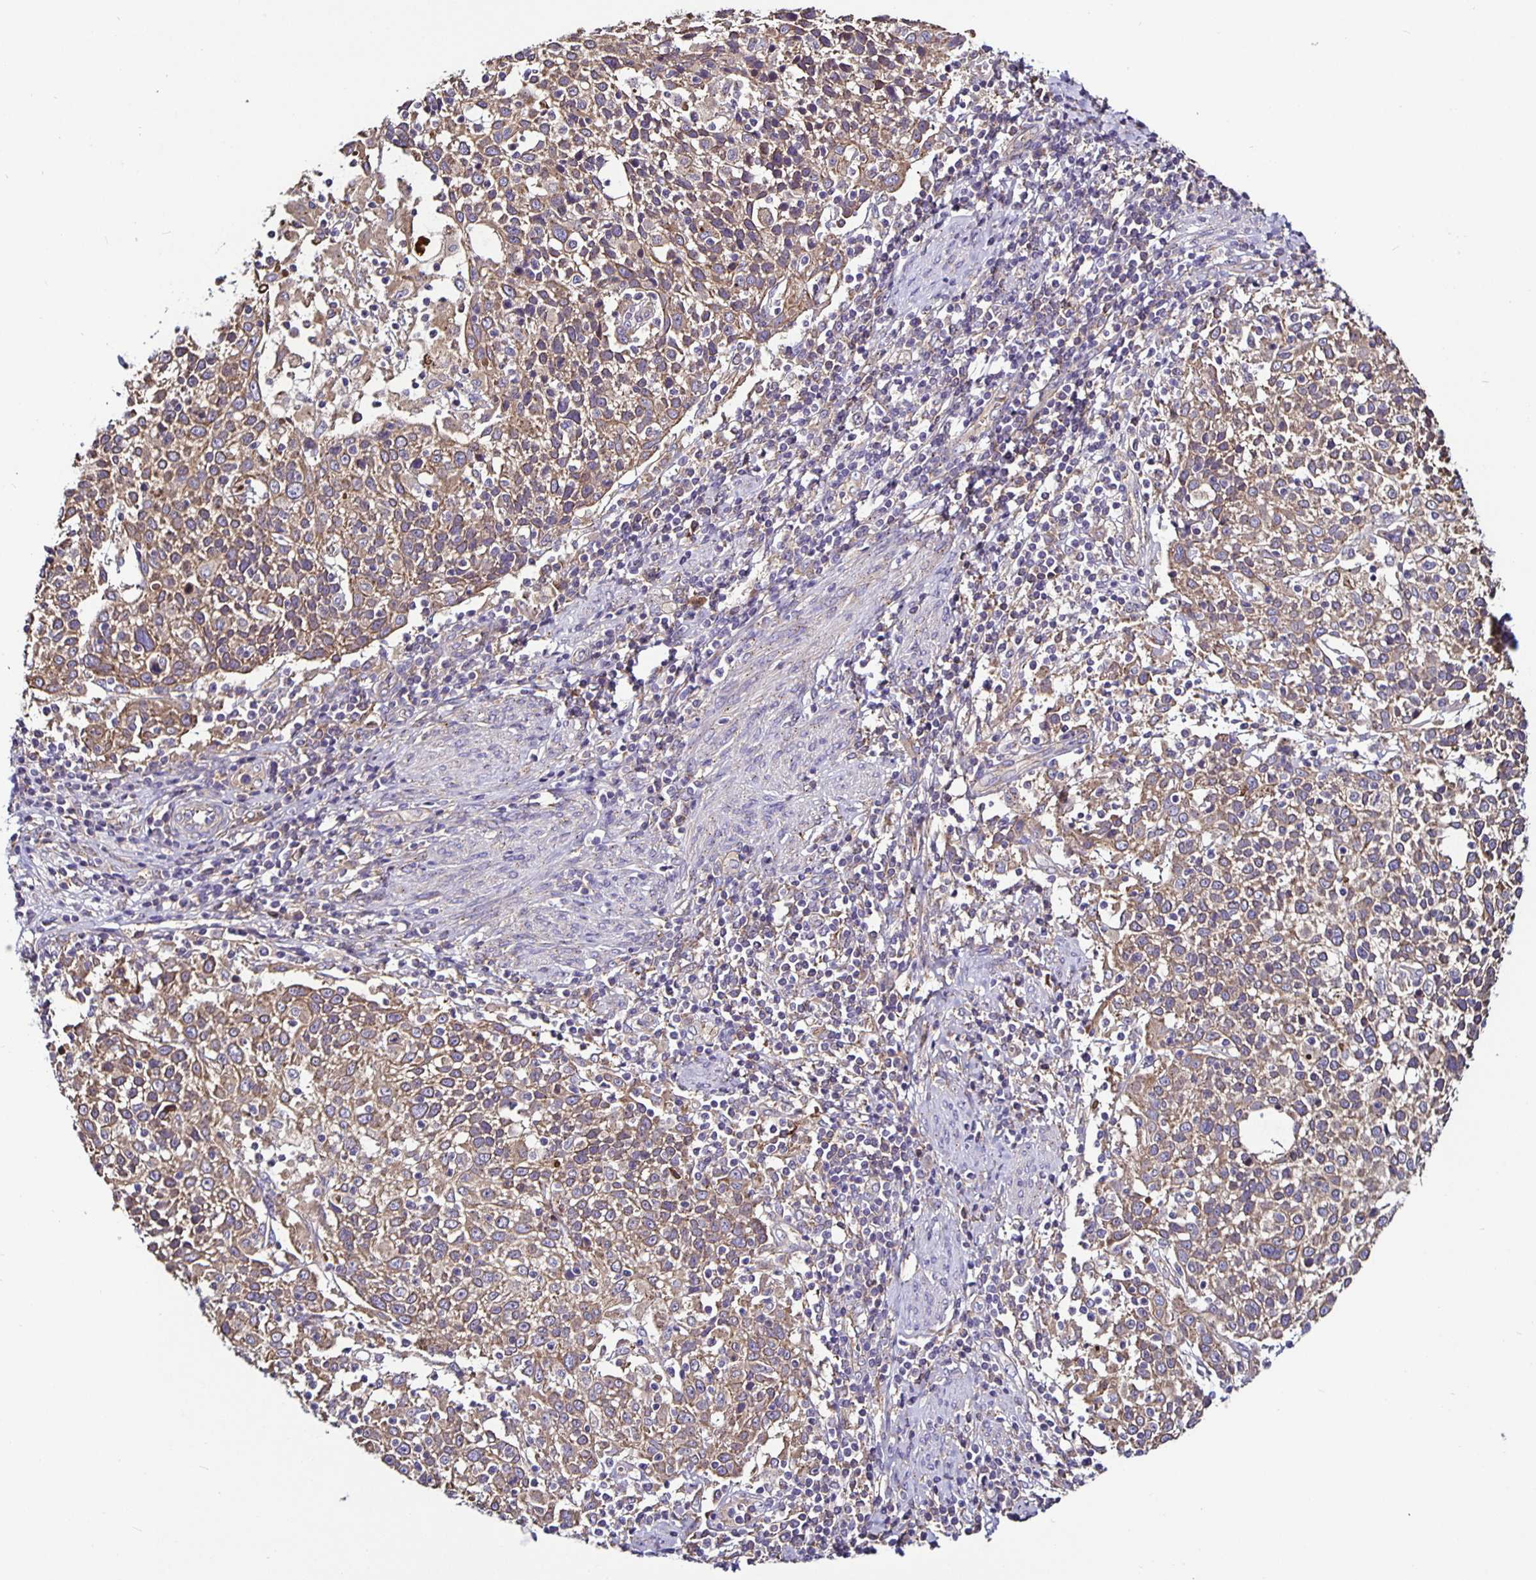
{"staining": {"intensity": "weak", "quantity": "25%-75%", "location": "cytoplasmic/membranous"}, "tissue": "cervical cancer", "cell_type": "Tumor cells", "image_type": "cancer", "snomed": [{"axis": "morphology", "description": "Squamous cell carcinoma, NOS"}, {"axis": "topography", "description": "Cervix"}], "caption": "Immunohistochemical staining of human cervical cancer (squamous cell carcinoma) displays low levels of weak cytoplasmic/membranous positivity in about 25%-75% of tumor cells.", "gene": "SNX5", "patient": {"sex": "female", "age": 61}}